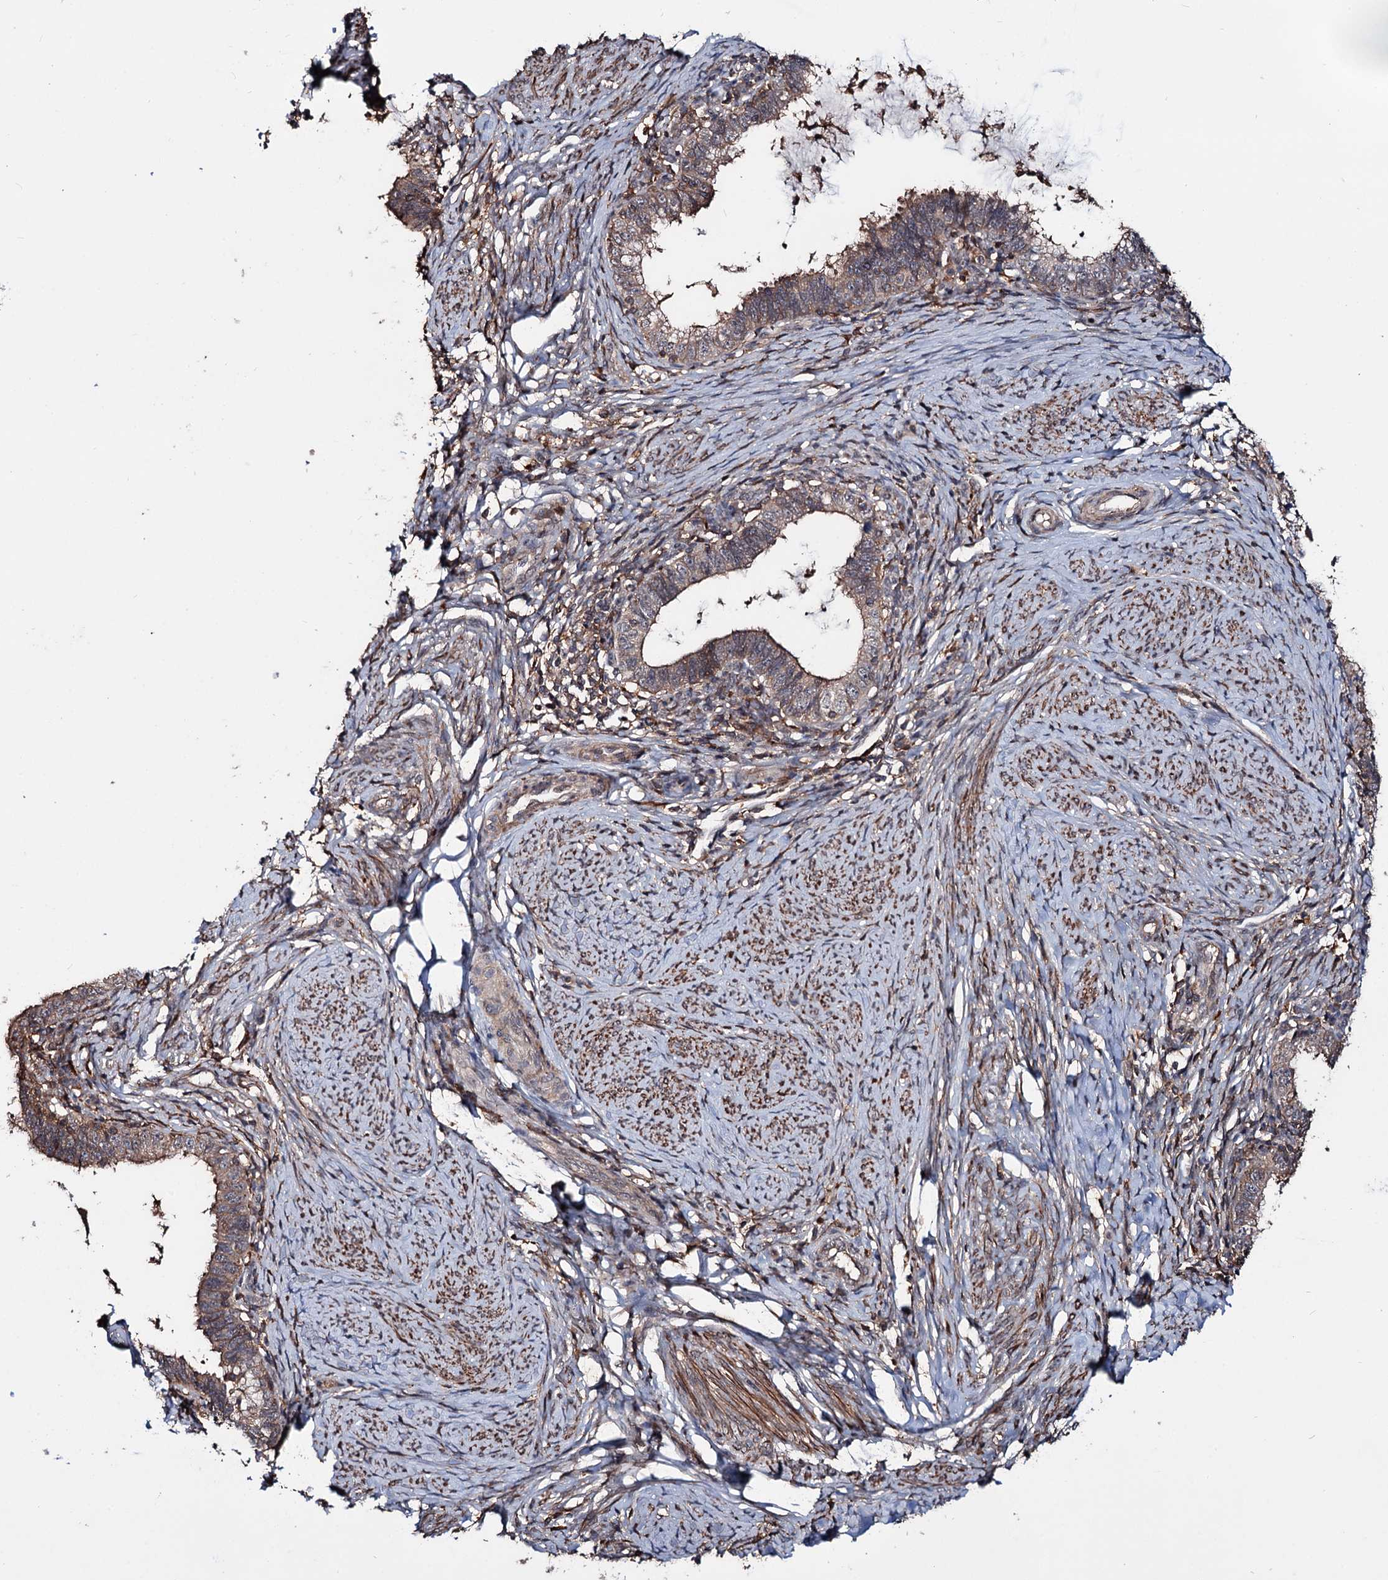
{"staining": {"intensity": "weak", "quantity": ">75%", "location": "cytoplasmic/membranous"}, "tissue": "cervical cancer", "cell_type": "Tumor cells", "image_type": "cancer", "snomed": [{"axis": "morphology", "description": "Adenocarcinoma, NOS"}, {"axis": "topography", "description": "Cervix"}], "caption": "Immunohistochemical staining of human cervical cancer (adenocarcinoma) shows low levels of weak cytoplasmic/membranous staining in about >75% of tumor cells.", "gene": "GRIP1", "patient": {"sex": "female", "age": 36}}